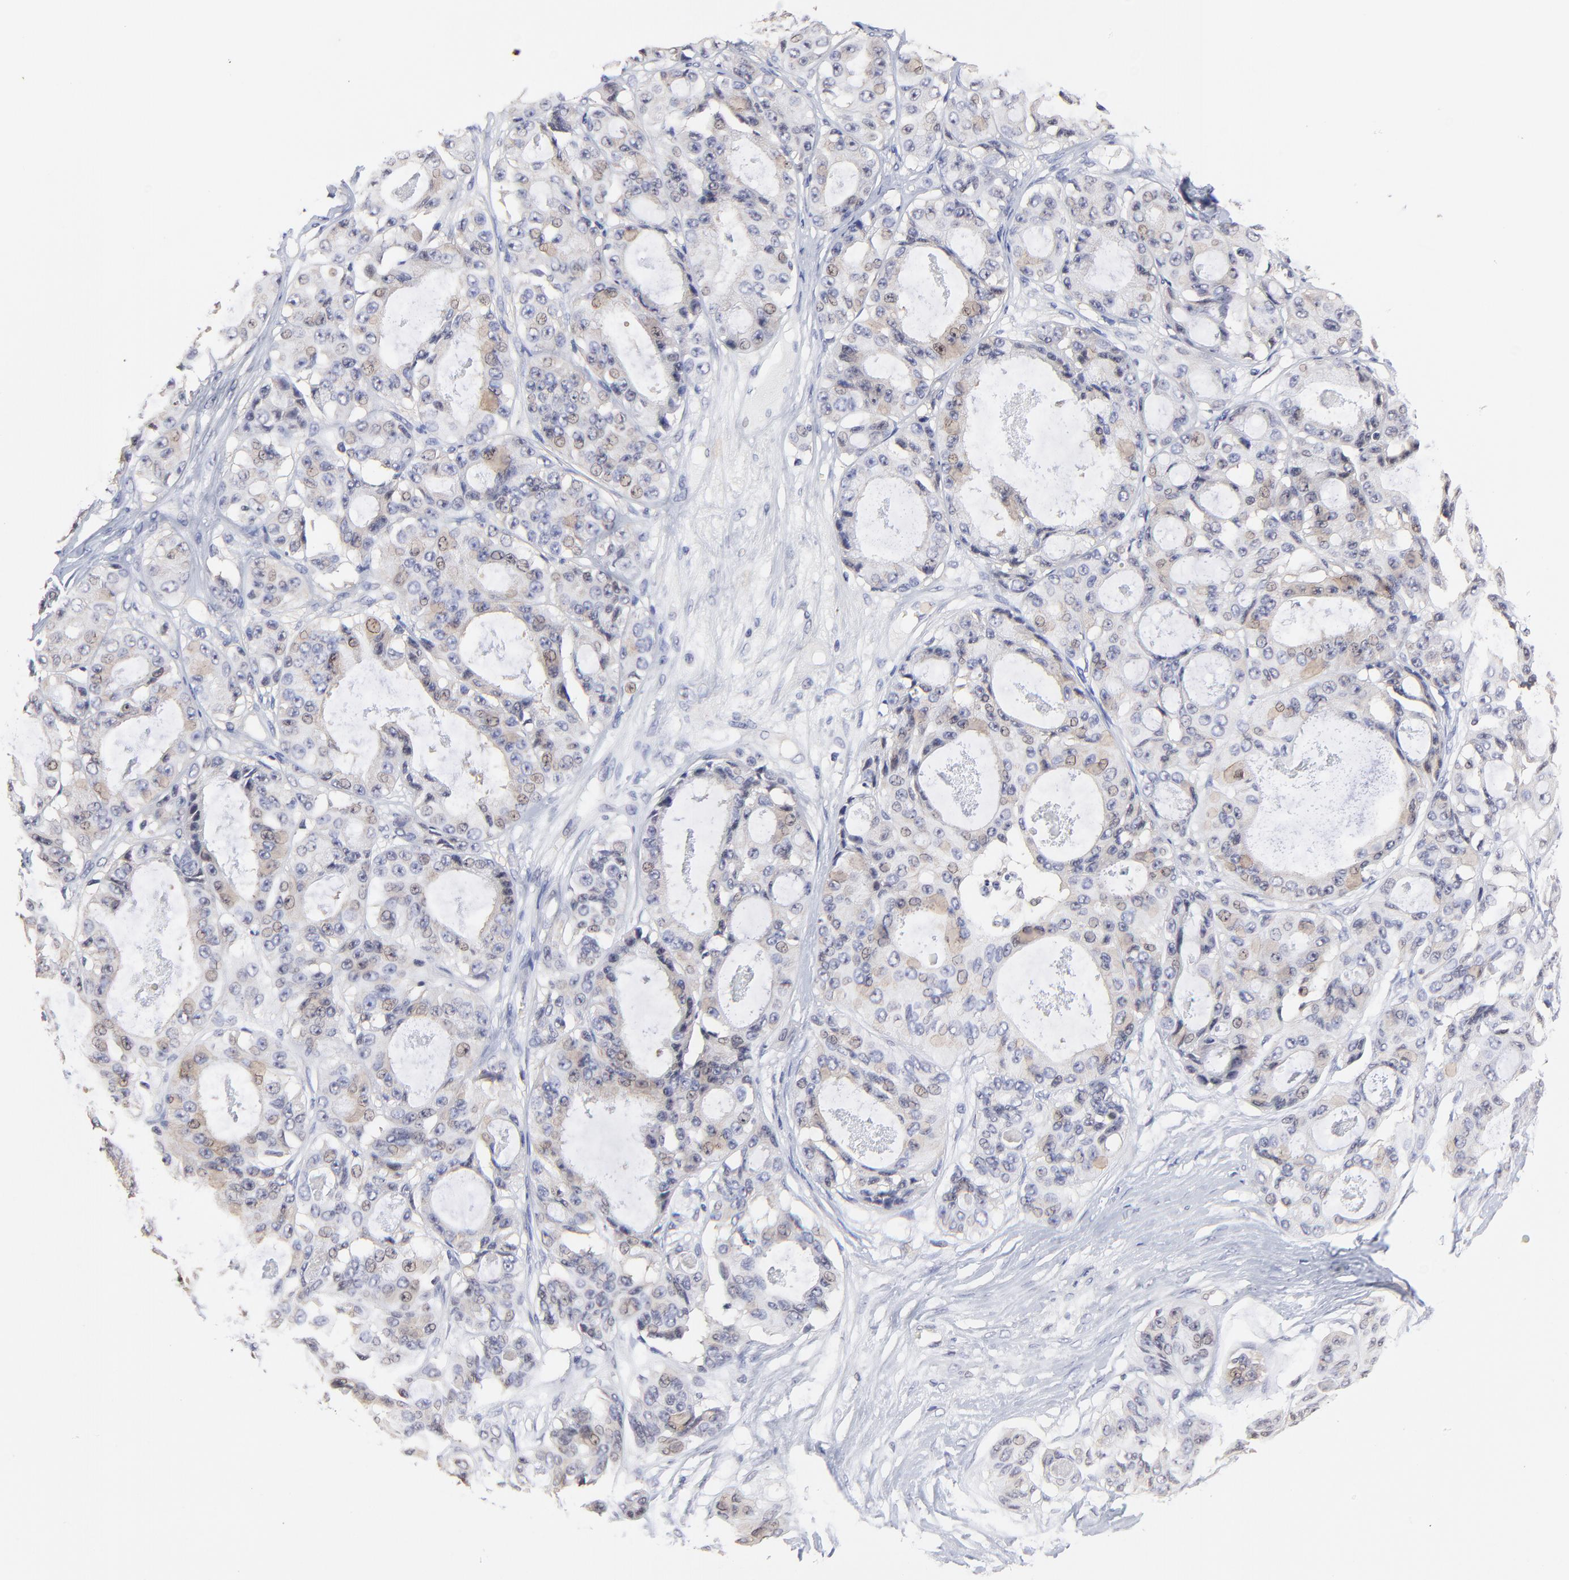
{"staining": {"intensity": "weak", "quantity": "<25%", "location": "nuclear"}, "tissue": "ovarian cancer", "cell_type": "Tumor cells", "image_type": "cancer", "snomed": [{"axis": "morphology", "description": "Carcinoma, endometroid"}, {"axis": "topography", "description": "Ovary"}], "caption": "IHC of ovarian endometroid carcinoma displays no staining in tumor cells. The staining is performed using DAB (3,3'-diaminobenzidine) brown chromogen with nuclei counter-stained in using hematoxylin.", "gene": "GART", "patient": {"sex": "female", "age": 61}}